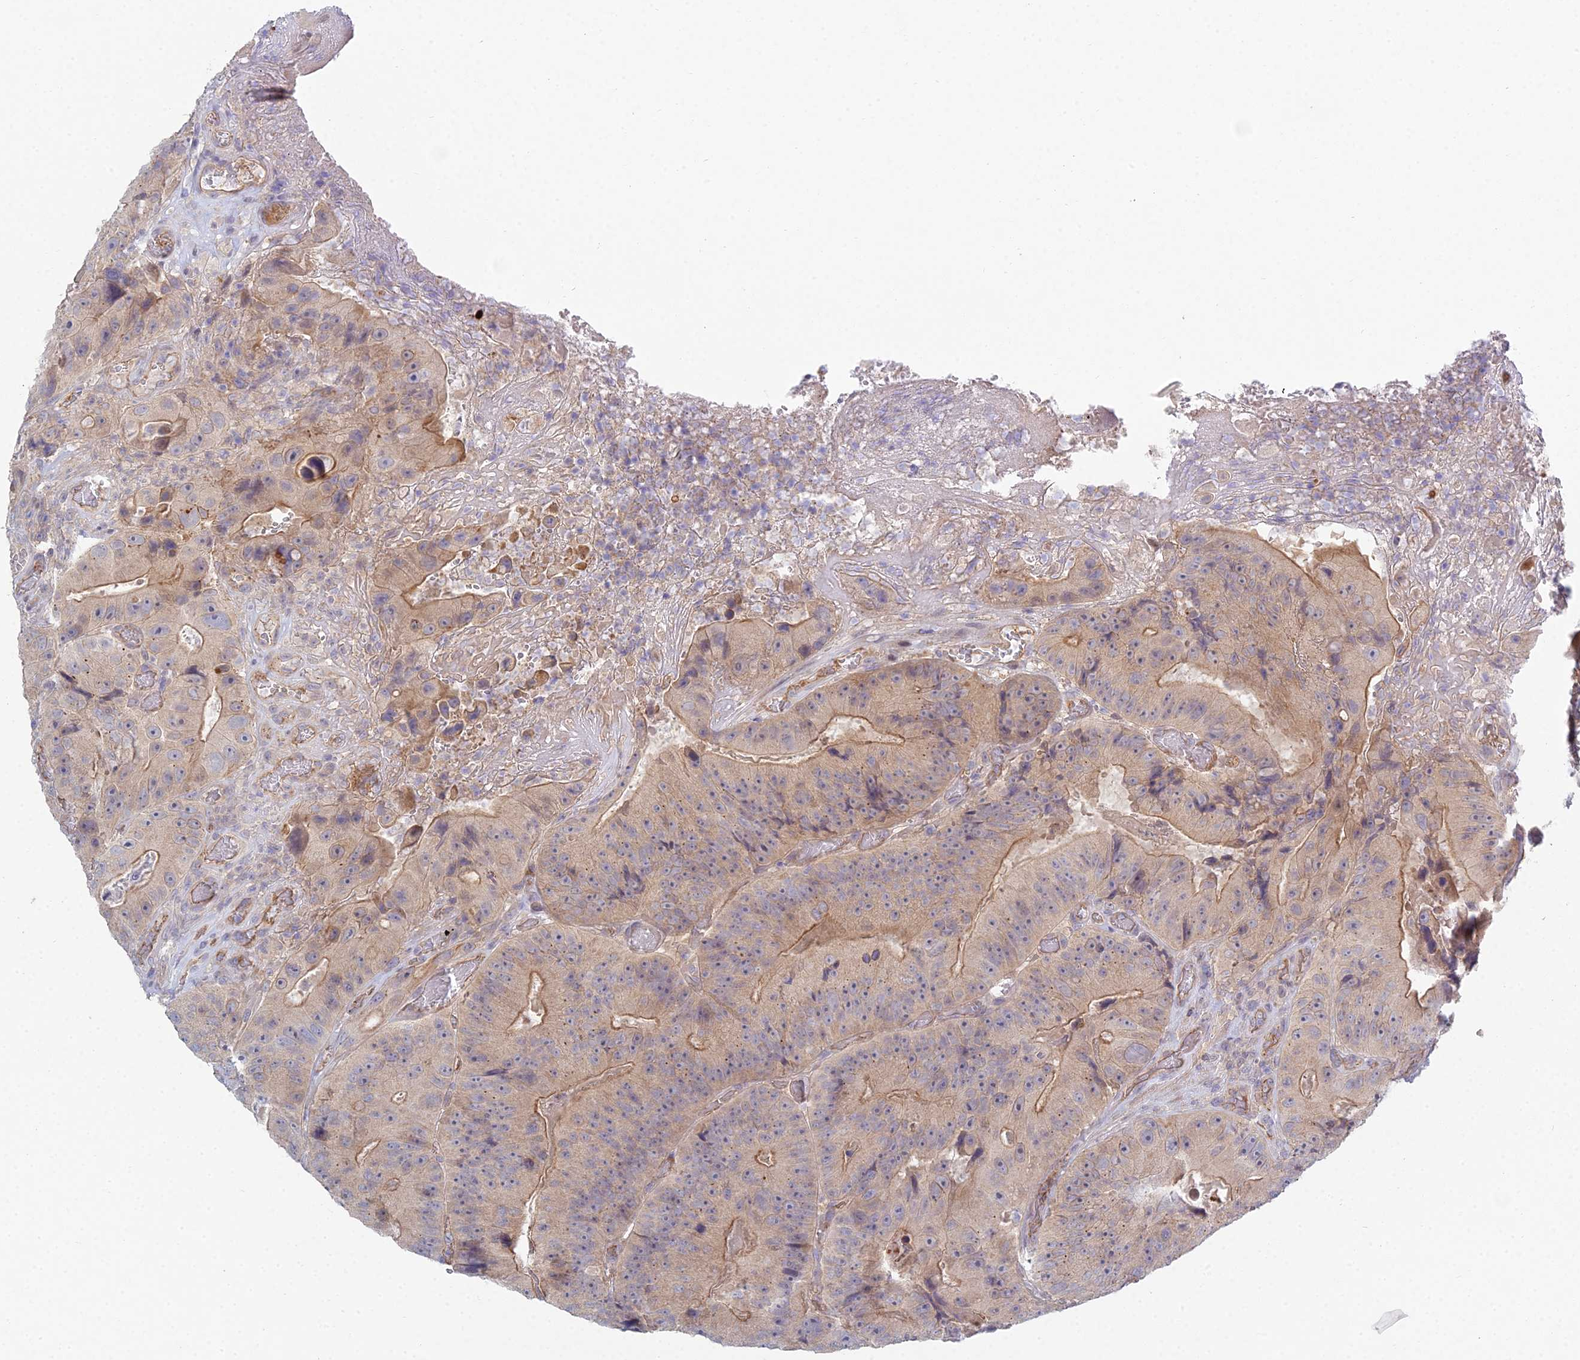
{"staining": {"intensity": "moderate", "quantity": "25%-75%", "location": "cytoplasmic/membranous"}, "tissue": "colorectal cancer", "cell_type": "Tumor cells", "image_type": "cancer", "snomed": [{"axis": "morphology", "description": "Adenocarcinoma, NOS"}, {"axis": "topography", "description": "Colon"}], "caption": "IHC of human colorectal adenocarcinoma displays medium levels of moderate cytoplasmic/membranous expression in approximately 25%-75% of tumor cells.", "gene": "METTL26", "patient": {"sex": "female", "age": 86}}